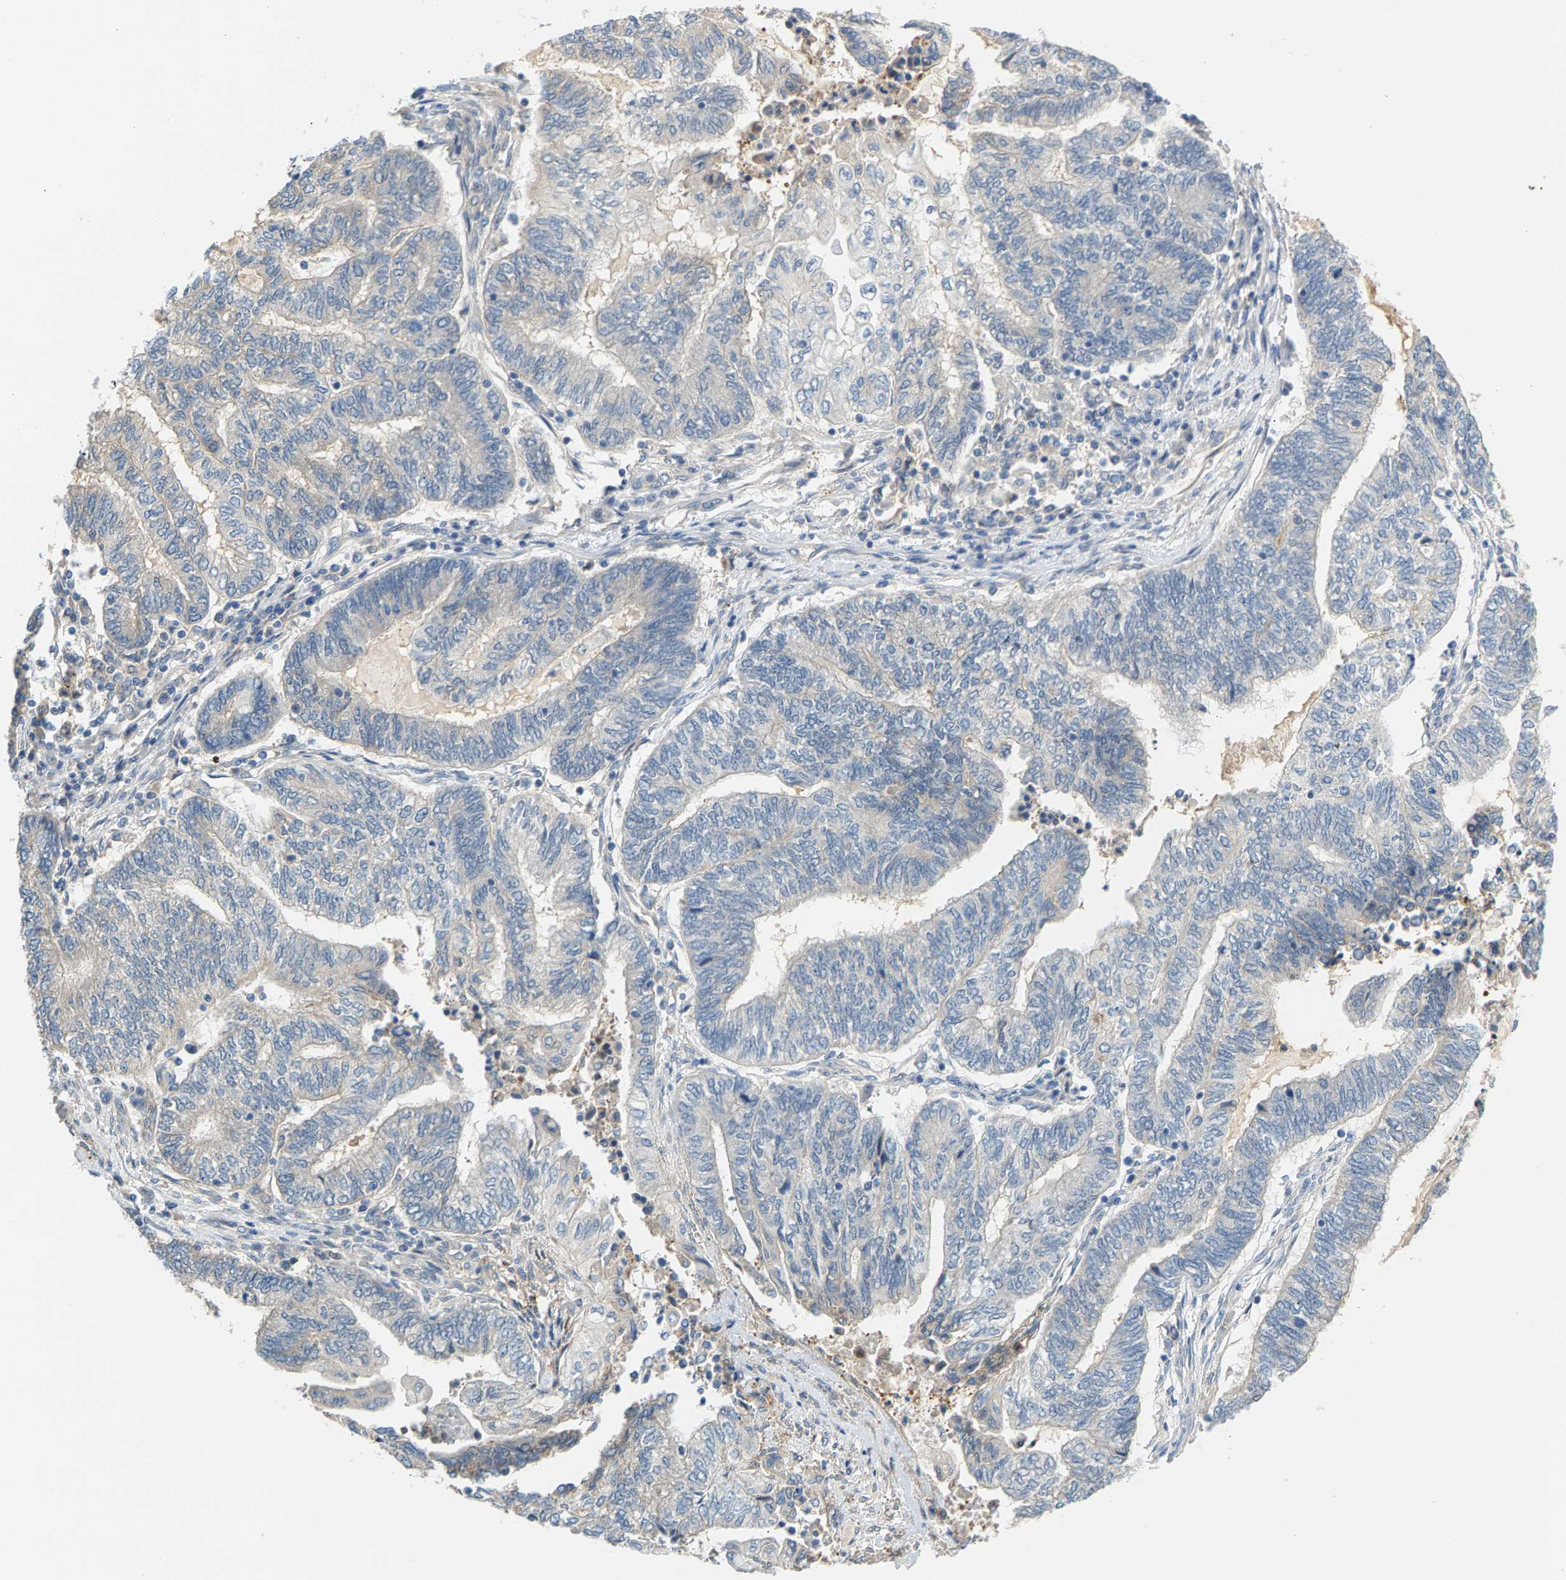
{"staining": {"intensity": "weak", "quantity": "<25%", "location": "cytoplasmic/membranous"}, "tissue": "endometrial cancer", "cell_type": "Tumor cells", "image_type": "cancer", "snomed": [{"axis": "morphology", "description": "Adenocarcinoma, NOS"}, {"axis": "topography", "description": "Uterus"}, {"axis": "topography", "description": "Endometrium"}], "caption": "High magnification brightfield microscopy of adenocarcinoma (endometrial) stained with DAB (3,3'-diaminobenzidine) (brown) and counterstained with hematoxylin (blue): tumor cells show no significant positivity.", "gene": "KRTAP27-1", "patient": {"sex": "female", "age": 70}}